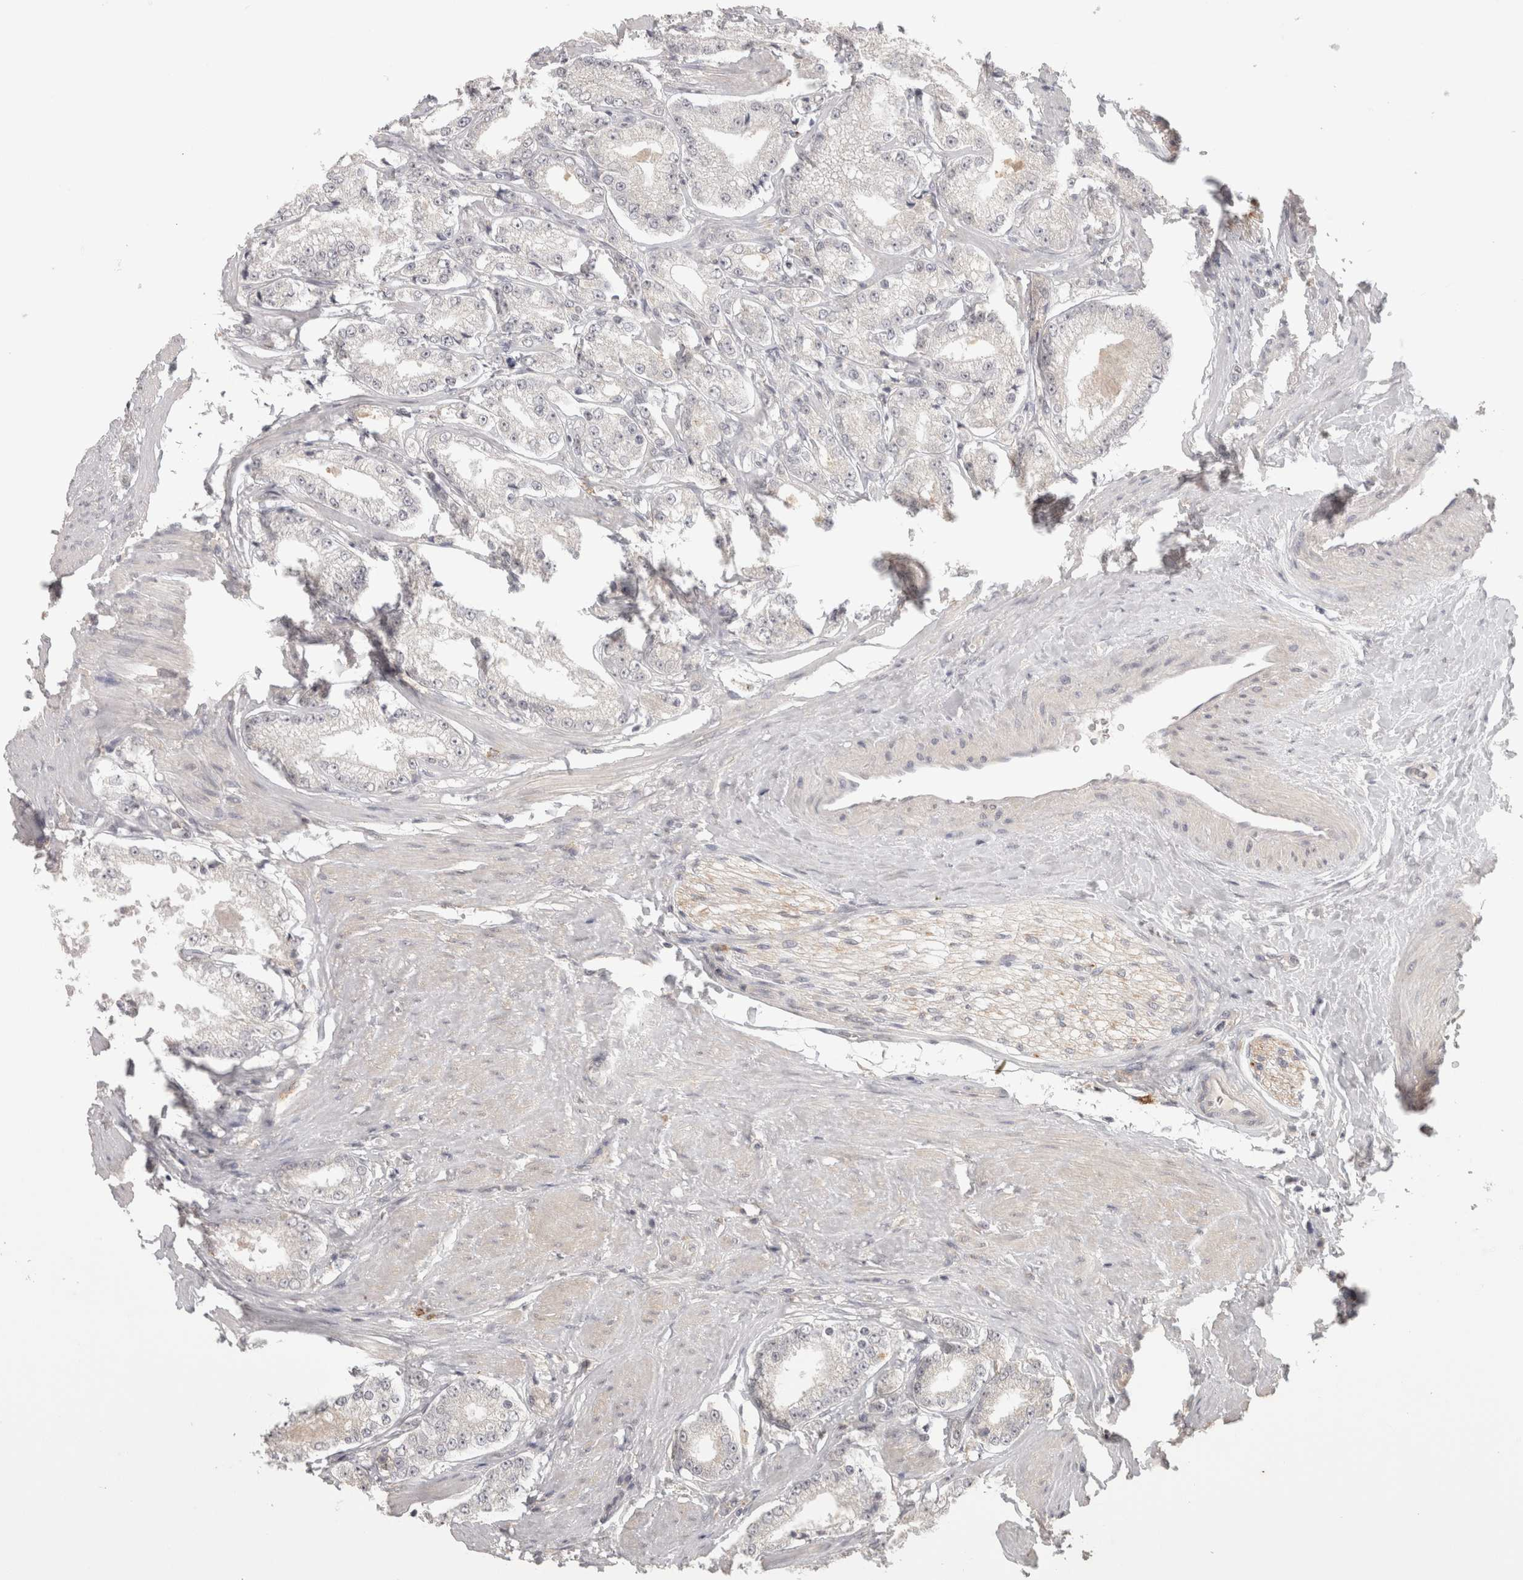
{"staining": {"intensity": "negative", "quantity": "none", "location": "none"}, "tissue": "prostate cancer", "cell_type": "Tumor cells", "image_type": "cancer", "snomed": [{"axis": "morphology", "description": "Adenocarcinoma, Low grade"}, {"axis": "topography", "description": "Prostate"}], "caption": "Immunohistochemistry (IHC) of human prostate cancer displays no staining in tumor cells.", "gene": "HAVCR2", "patient": {"sex": "male", "age": 63}}